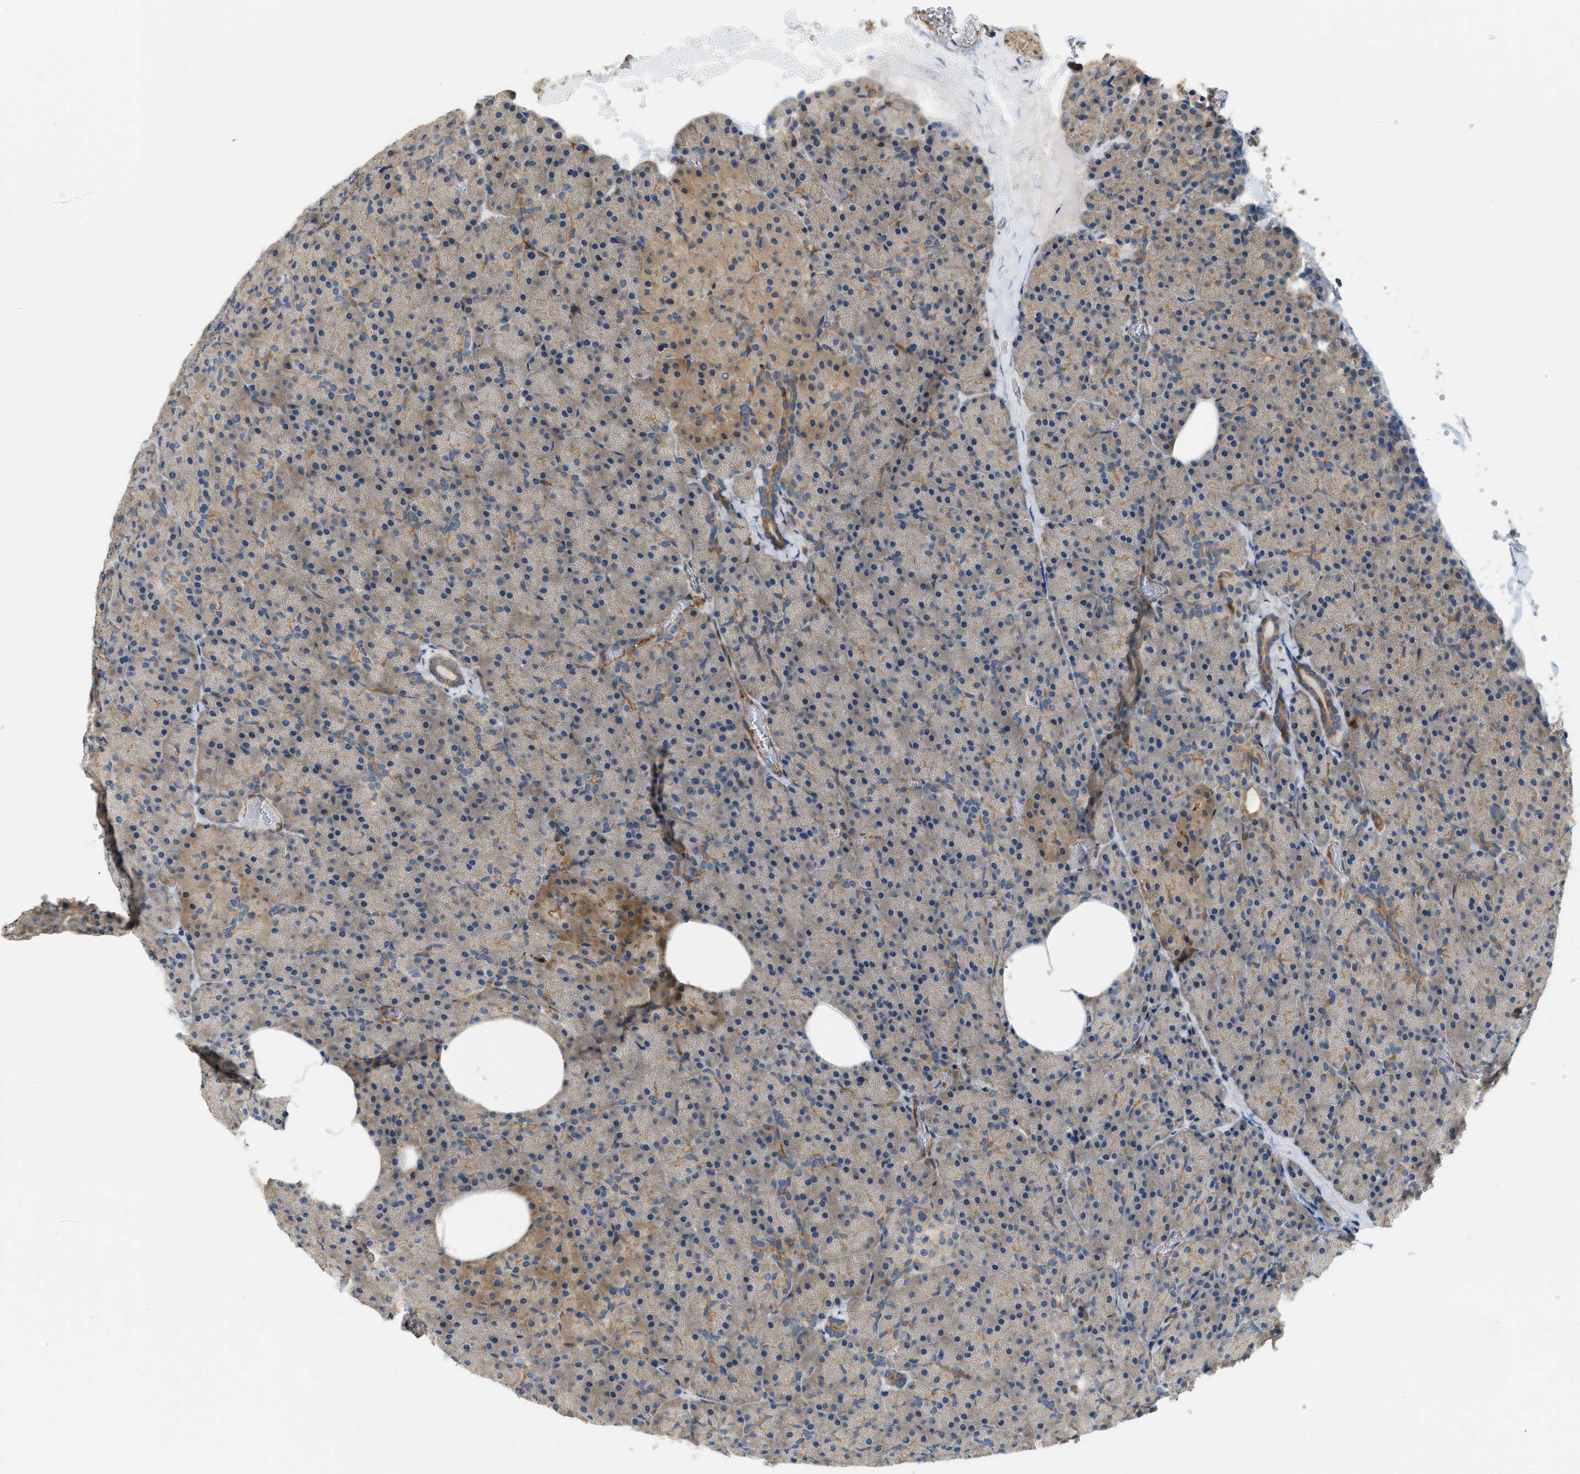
{"staining": {"intensity": "moderate", "quantity": ">75%", "location": "cytoplasmic/membranous"}, "tissue": "pancreas", "cell_type": "Exocrine glandular cells", "image_type": "normal", "snomed": [{"axis": "morphology", "description": "Normal tissue, NOS"}, {"axis": "morphology", "description": "Carcinoid, malignant, NOS"}, {"axis": "topography", "description": "Pancreas"}], "caption": "Protein expression analysis of benign pancreas displays moderate cytoplasmic/membranous expression in about >75% of exocrine glandular cells. (IHC, brightfield microscopy, high magnification).", "gene": "BTN3A2", "patient": {"sex": "female", "age": 35}}